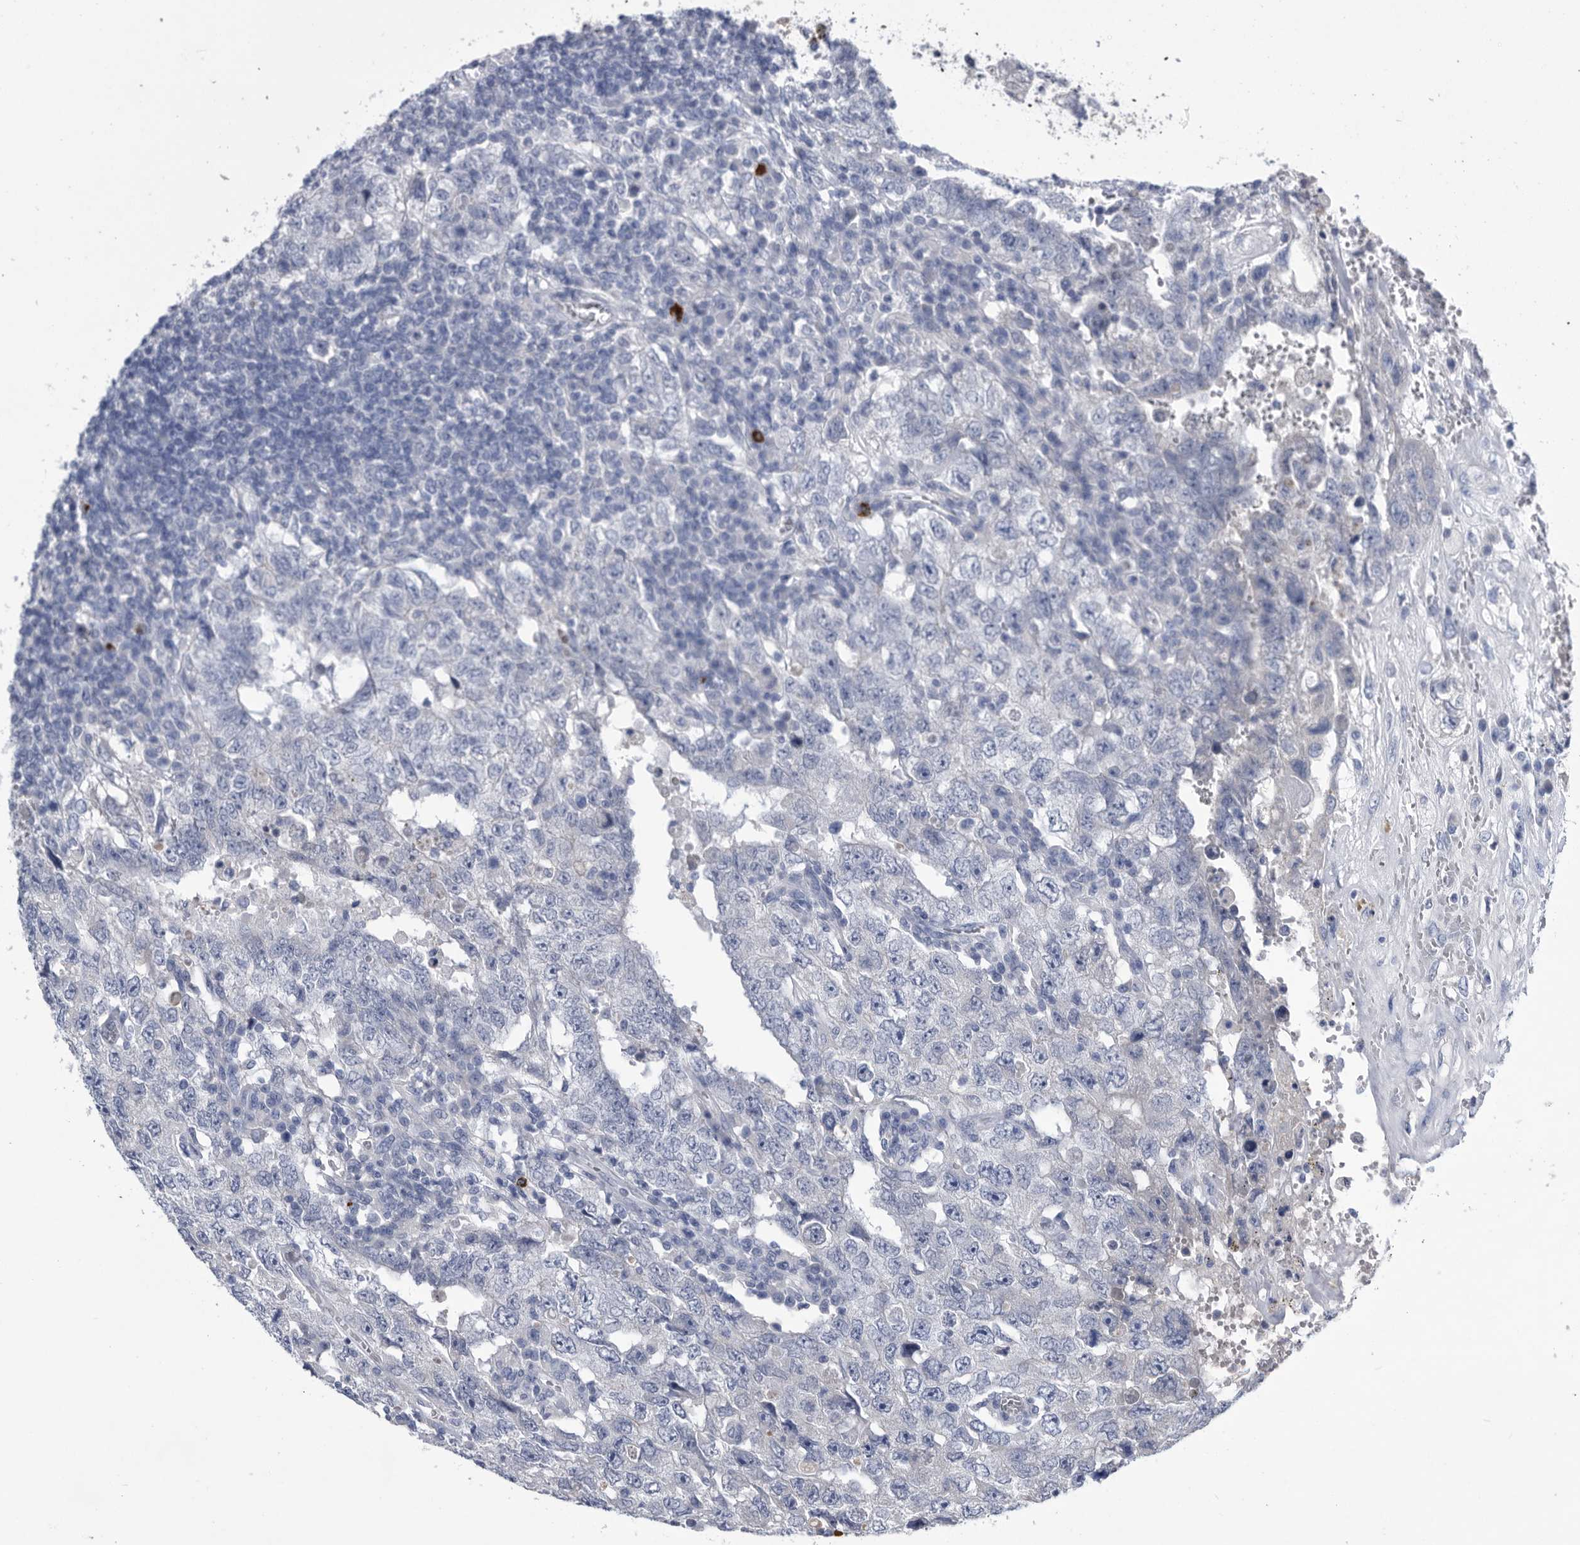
{"staining": {"intensity": "negative", "quantity": "none", "location": "none"}, "tissue": "testis cancer", "cell_type": "Tumor cells", "image_type": "cancer", "snomed": [{"axis": "morphology", "description": "Carcinoma, Embryonal, NOS"}, {"axis": "topography", "description": "Testis"}], "caption": "High power microscopy image of an immunohistochemistry (IHC) histopathology image of testis cancer (embryonal carcinoma), revealing no significant expression in tumor cells.", "gene": "BTBD6", "patient": {"sex": "male", "age": 26}}